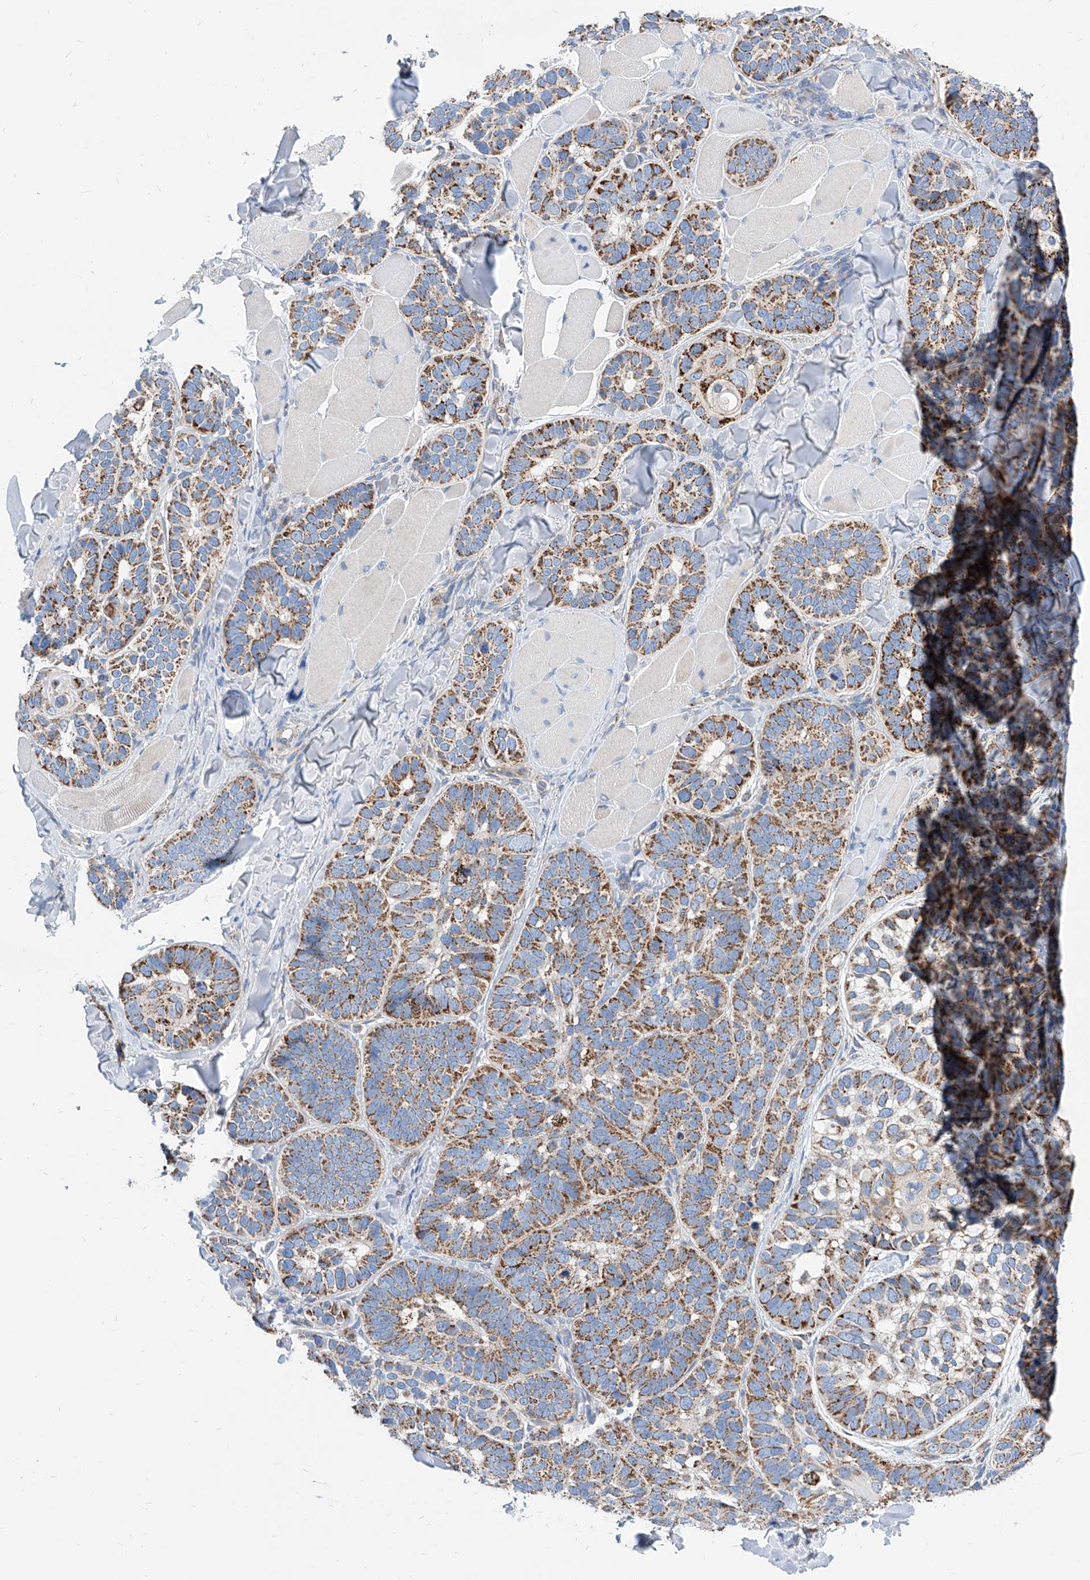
{"staining": {"intensity": "strong", "quantity": ">75%", "location": "cytoplasmic/membranous"}, "tissue": "skin cancer", "cell_type": "Tumor cells", "image_type": "cancer", "snomed": [{"axis": "morphology", "description": "Basal cell carcinoma"}, {"axis": "topography", "description": "Skin"}], "caption": "Protein analysis of skin basal cell carcinoma tissue displays strong cytoplasmic/membranous positivity in about >75% of tumor cells. The staining was performed using DAB, with brown indicating positive protein expression. Nuclei are stained blue with hematoxylin.", "gene": "CPNE5", "patient": {"sex": "male", "age": 62}}